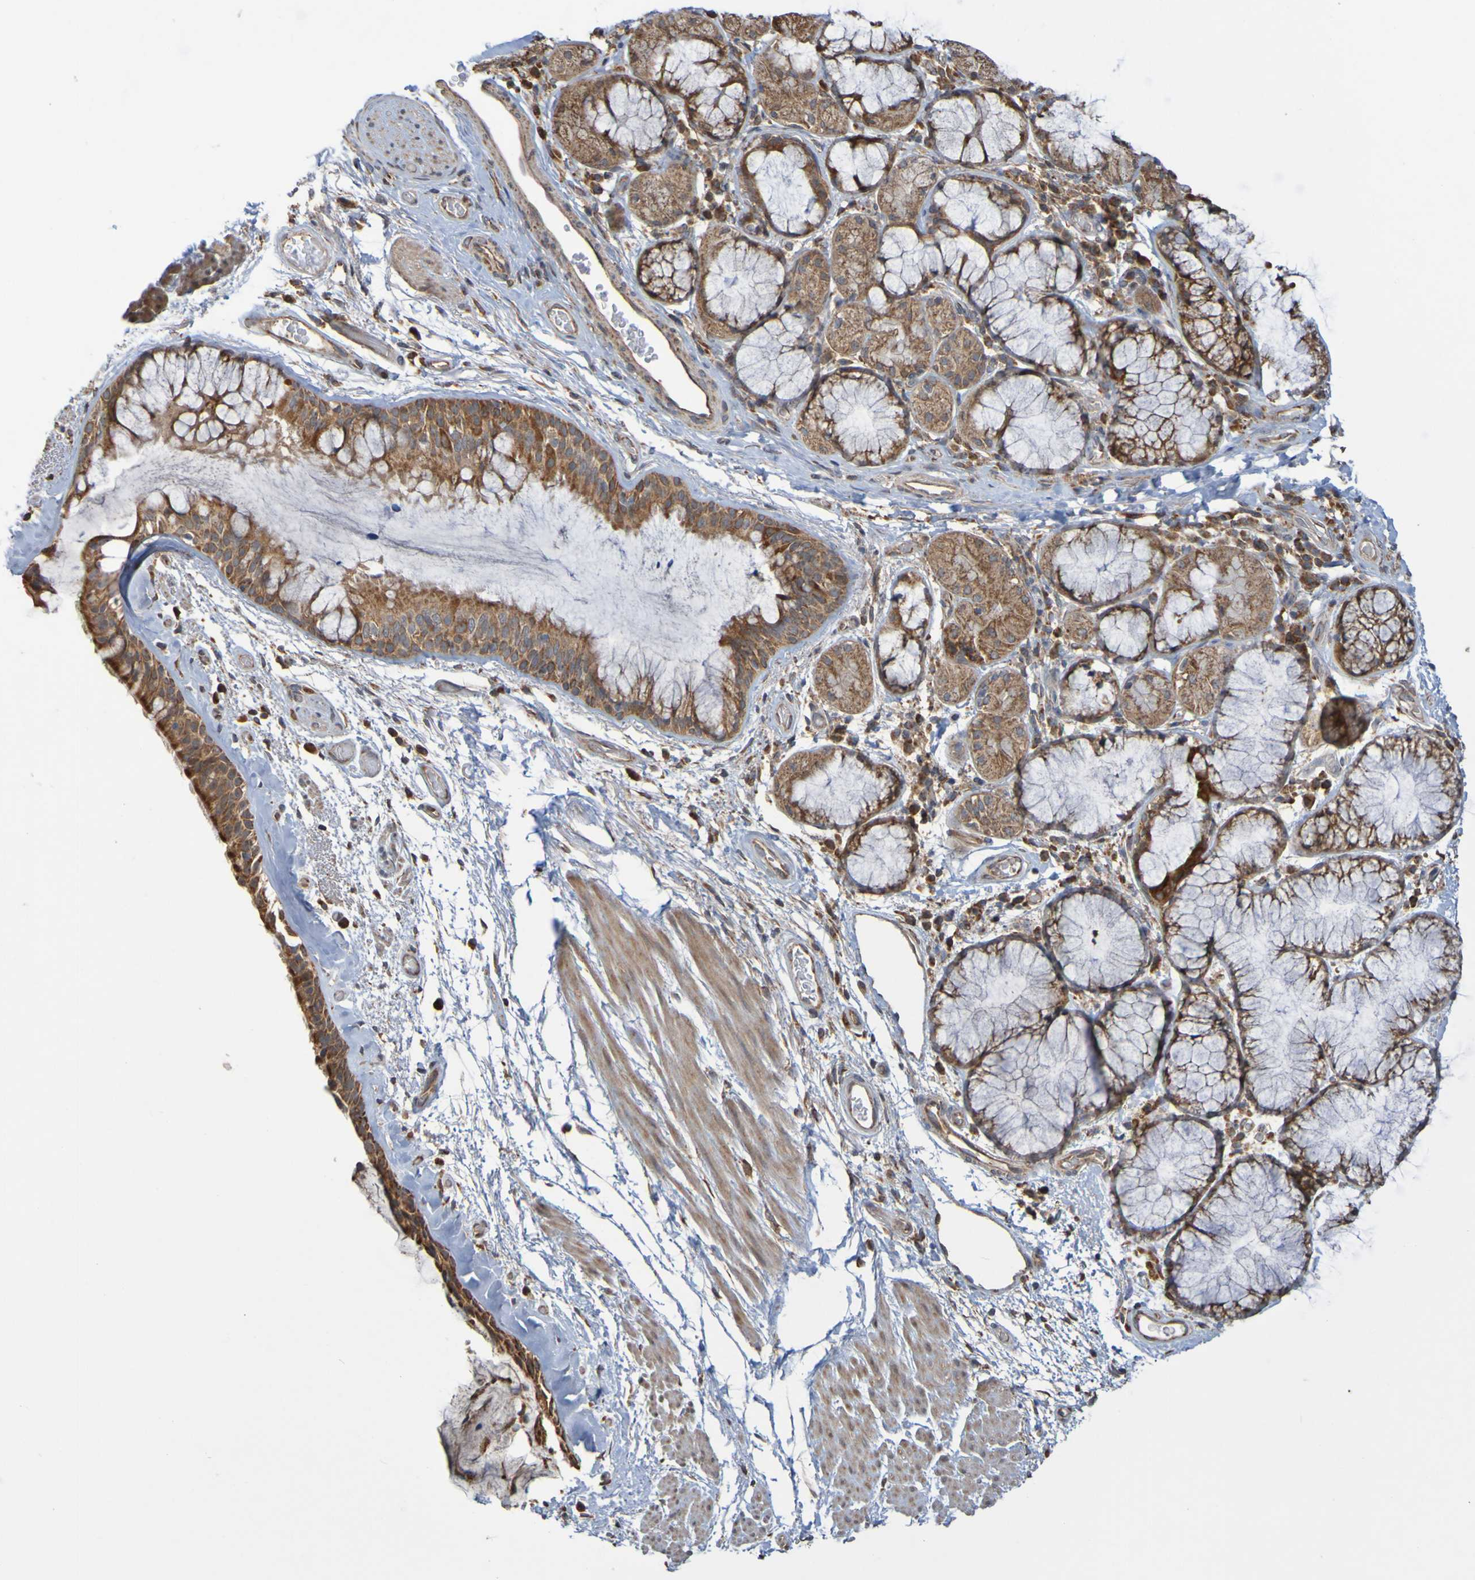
{"staining": {"intensity": "moderate", "quantity": ">75%", "location": "cytoplasmic/membranous"}, "tissue": "bronchus", "cell_type": "Respiratory epithelial cells", "image_type": "normal", "snomed": [{"axis": "morphology", "description": "Normal tissue, NOS"}, {"axis": "morphology", "description": "Adenocarcinoma, NOS"}, {"axis": "topography", "description": "Bronchus"}, {"axis": "topography", "description": "Lung"}], "caption": "Bronchus stained with immunohistochemistry (IHC) displays moderate cytoplasmic/membranous positivity in about >75% of respiratory epithelial cells.", "gene": "TMBIM1", "patient": {"sex": "female", "age": 54}}